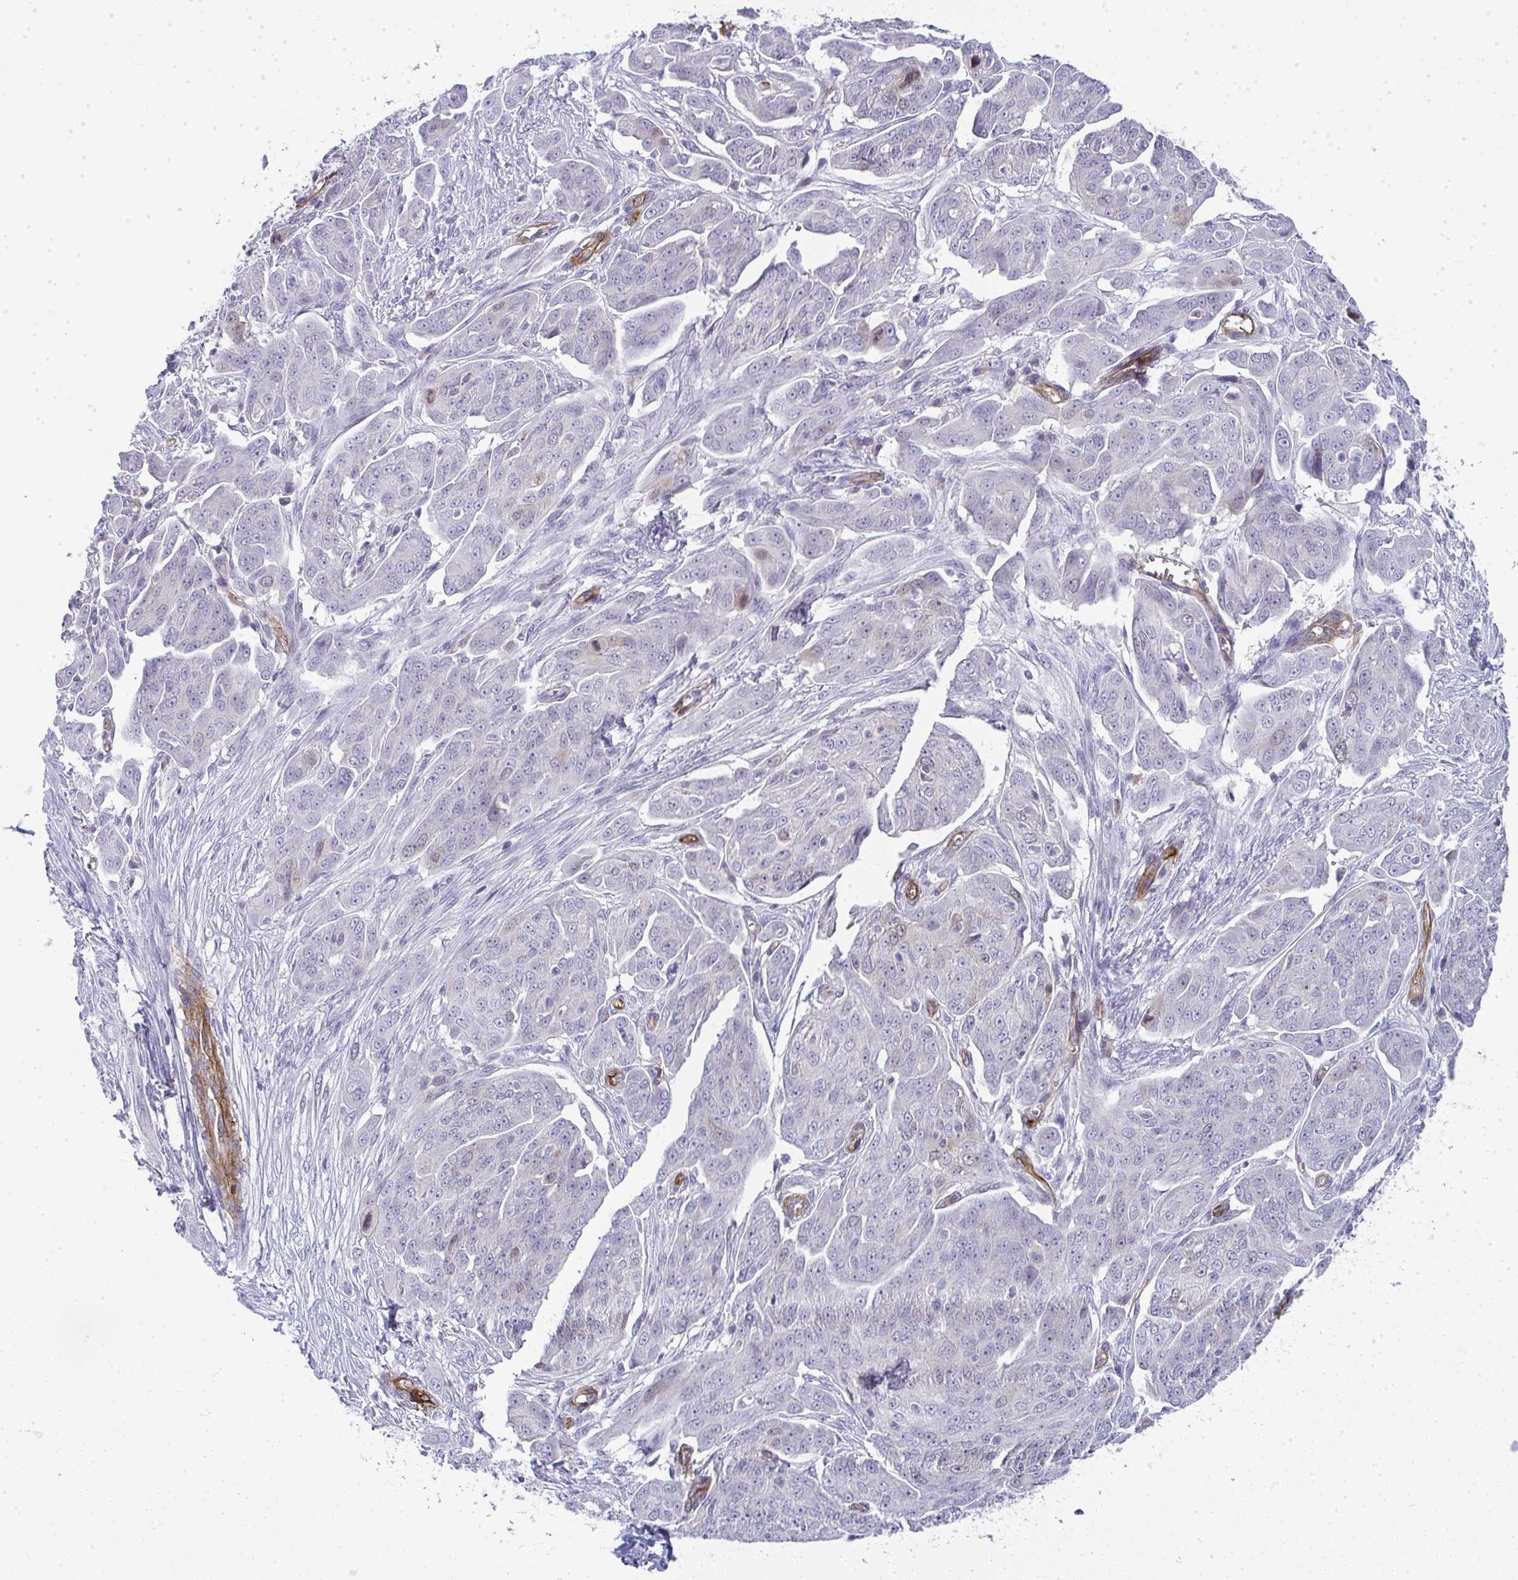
{"staining": {"intensity": "negative", "quantity": "none", "location": "none"}, "tissue": "ovarian cancer", "cell_type": "Tumor cells", "image_type": "cancer", "snomed": [{"axis": "morphology", "description": "Carcinoma, endometroid"}, {"axis": "topography", "description": "Ovary"}], "caption": "IHC of human ovarian cancer (endometroid carcinoma) demonstrates no positivity in tumor cells. Nuclei are stained in blue.", "gene": "UBE2S", "patient": {"sex": "female", "age": 70}}